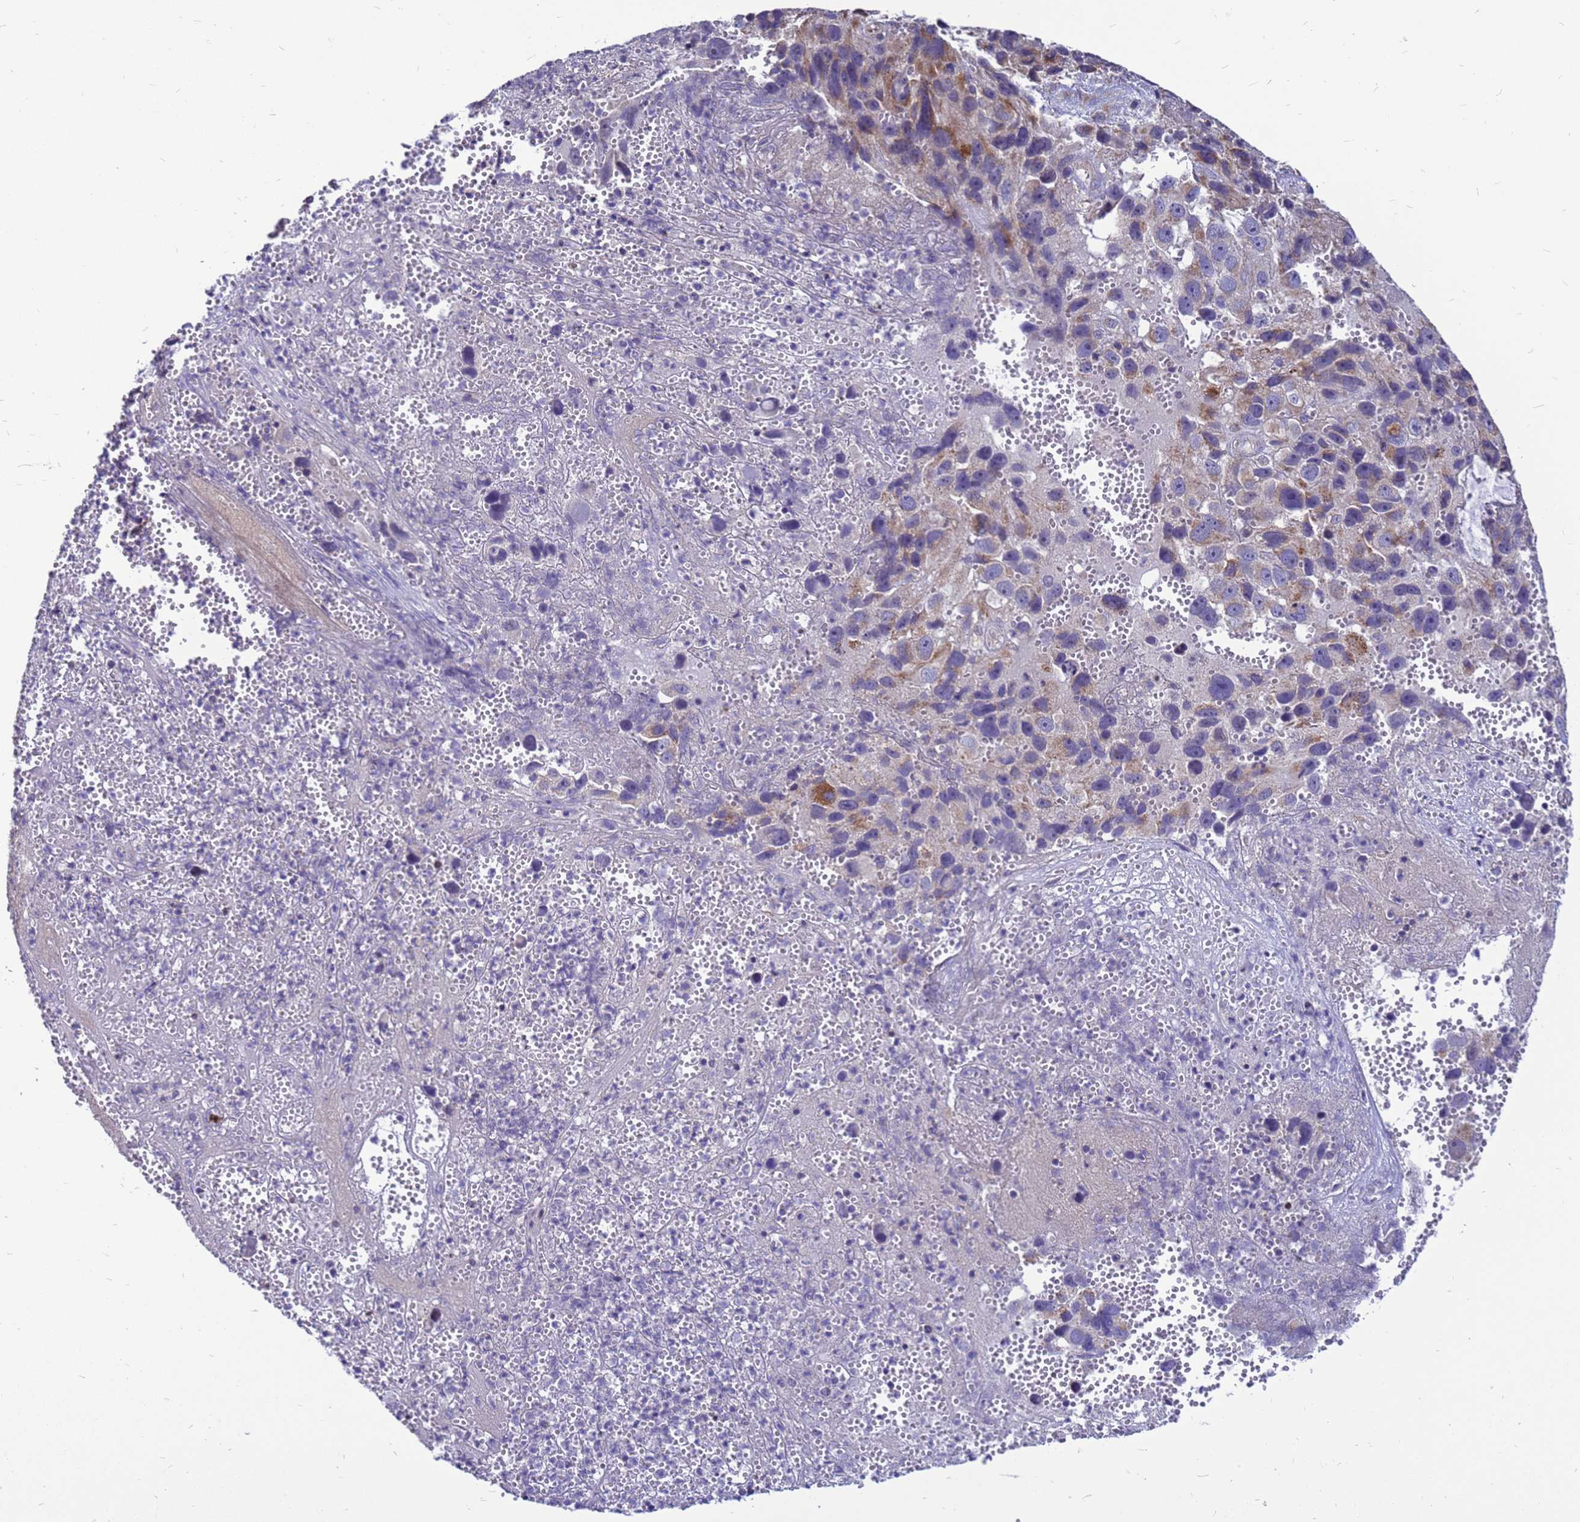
{"staining": {"intensity": "moderate", "quantity": "<25%", "location": "cytoplasmic/membranous"}, "tissue": "melanoma", "cell_type": "Tumor cells", "image_type": "cancer", "snomed": [{"axis": "morphology", "description": "Malignant melanoma, NOS"}, {"axis": "topography", "description": "Skin"}], "caption": "High-power microscopy captured an IHC histopathology image of malignant melanoma, revealing moderate cytoplasmic/membranous staining in about <25% of tumor cells.", "gene": "CMC4", "patient": {"sex": "male", "age": 84}}